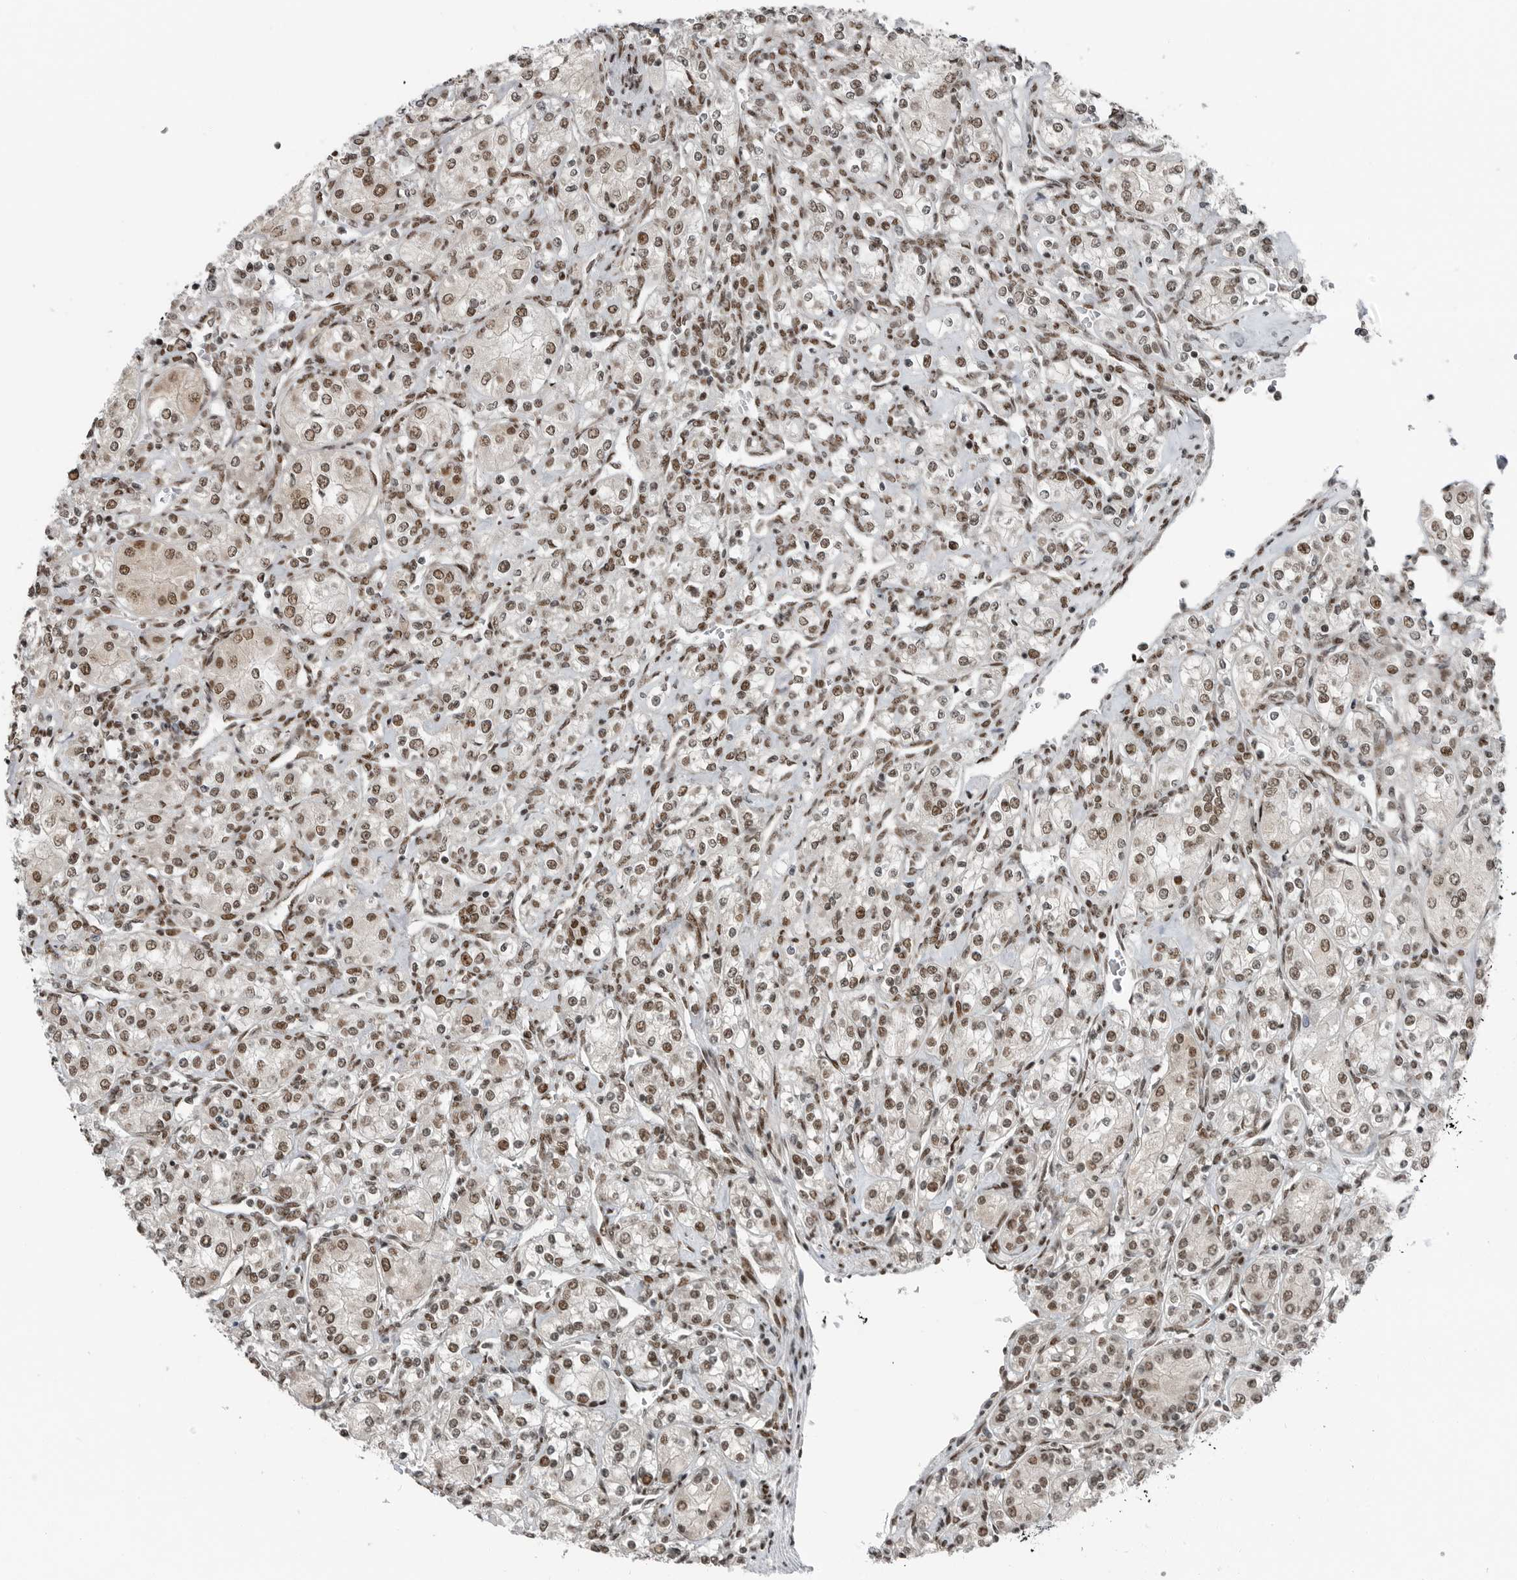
{"staining": {"intensity": "moderate", "quantity": ">75%", "location": "nuclear"}, "tissue": "renal cancer", "cell_type": "Tumor cells", "image_type": "cancer", "snomed": [{"axis": "morphology", "description": "Adenocarcinoma, NOS"}, {"axis": "topography", "description": "Kidney"}], "caption": "Immunohistochemical staining of renal adenocarcinoma shows medium levels of moderate nuclear staining in approximately >75% of tumor cells.", "gene": "BLZF1", "patient": {"sex": "male", "age": 77}}